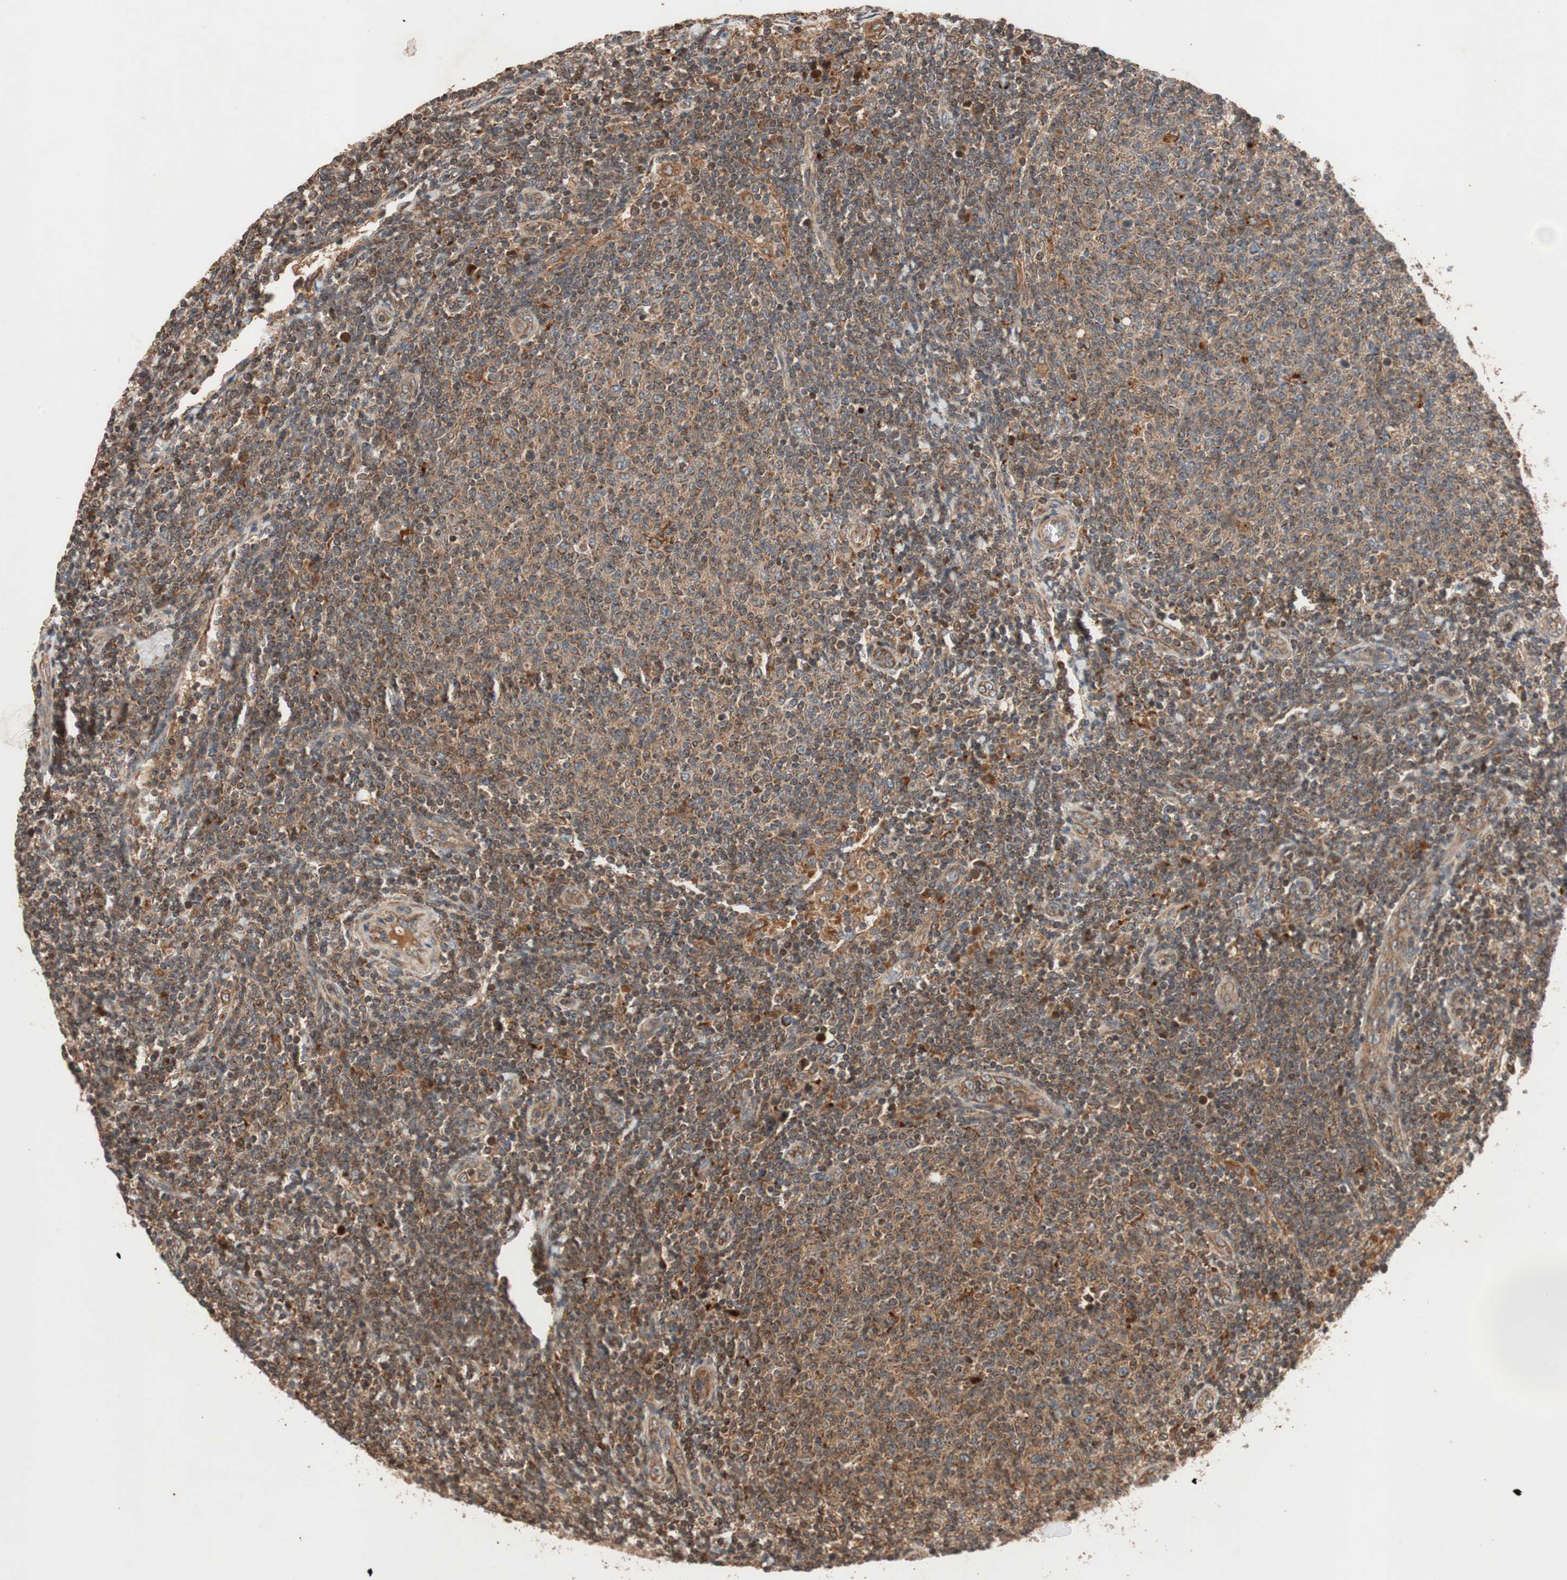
{"staining": {"intensity": "moderate", "quantity": ">75%", "location": "cytoplasmic/membranous"}, "tissue": "lymphoma", "cell_type": "Tumor cells", "image_type": "cancer", "snomed": [{"axis": "morphology", "description": "Malignant lymphoma, non-Hodgkin's type, Low grade"}, {"axis": "topography", "description": "Lymph node"}], "caption": "Human lymphoma stained for a protein (brown) demonstrates moderate cytoplasmic/membranous positive expression in approximately >75% of tumor cells.", "gene": "RAB1A", "patient": {"sex": "male", "age": 66}}